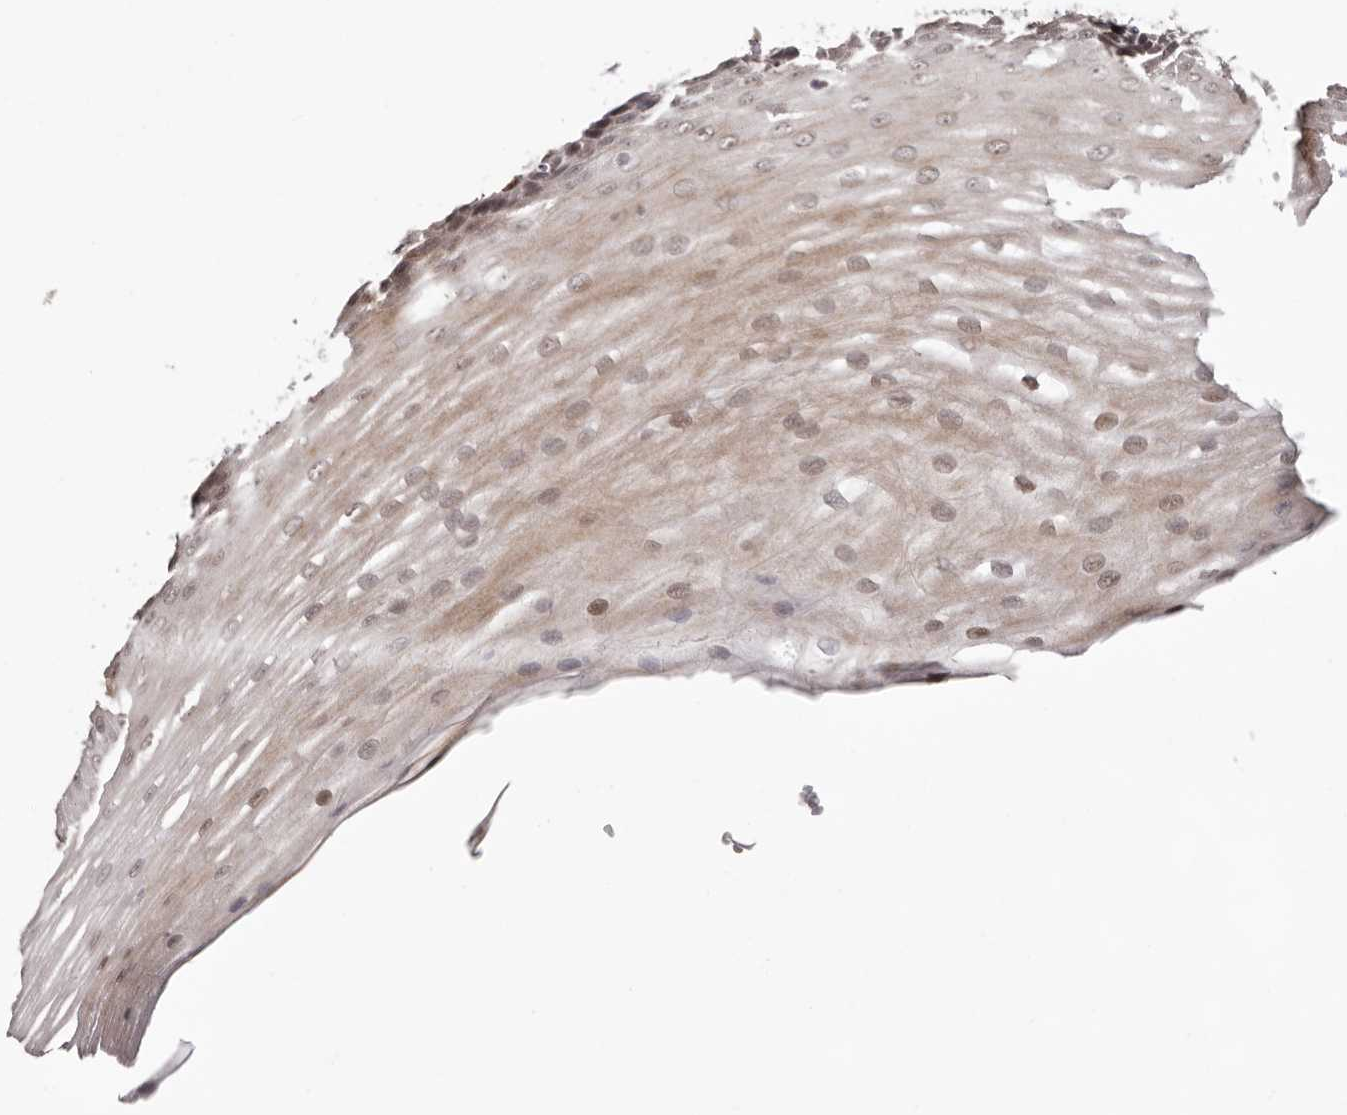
{"staining": {"intensity": "moderate", "quantity": "25%-75%", "location": "nuclear"}, "tissue": "esophagus", "cell_type": "Squamous epithelial cells", "image_type": "normal", "snomed": [{"axis": "morphology", "description": "Normal tissue, NOS"}, {"axis": "topography", "description": "Esophagus"}], "caption": "Esophagus stained with immunohistochemistry (IHC) reveals moderate nuclear staining in about 25%-75% of squamous epithelial cells.", "gene": "SMAD7", "patient": {"sex": "male", "age": 62}}